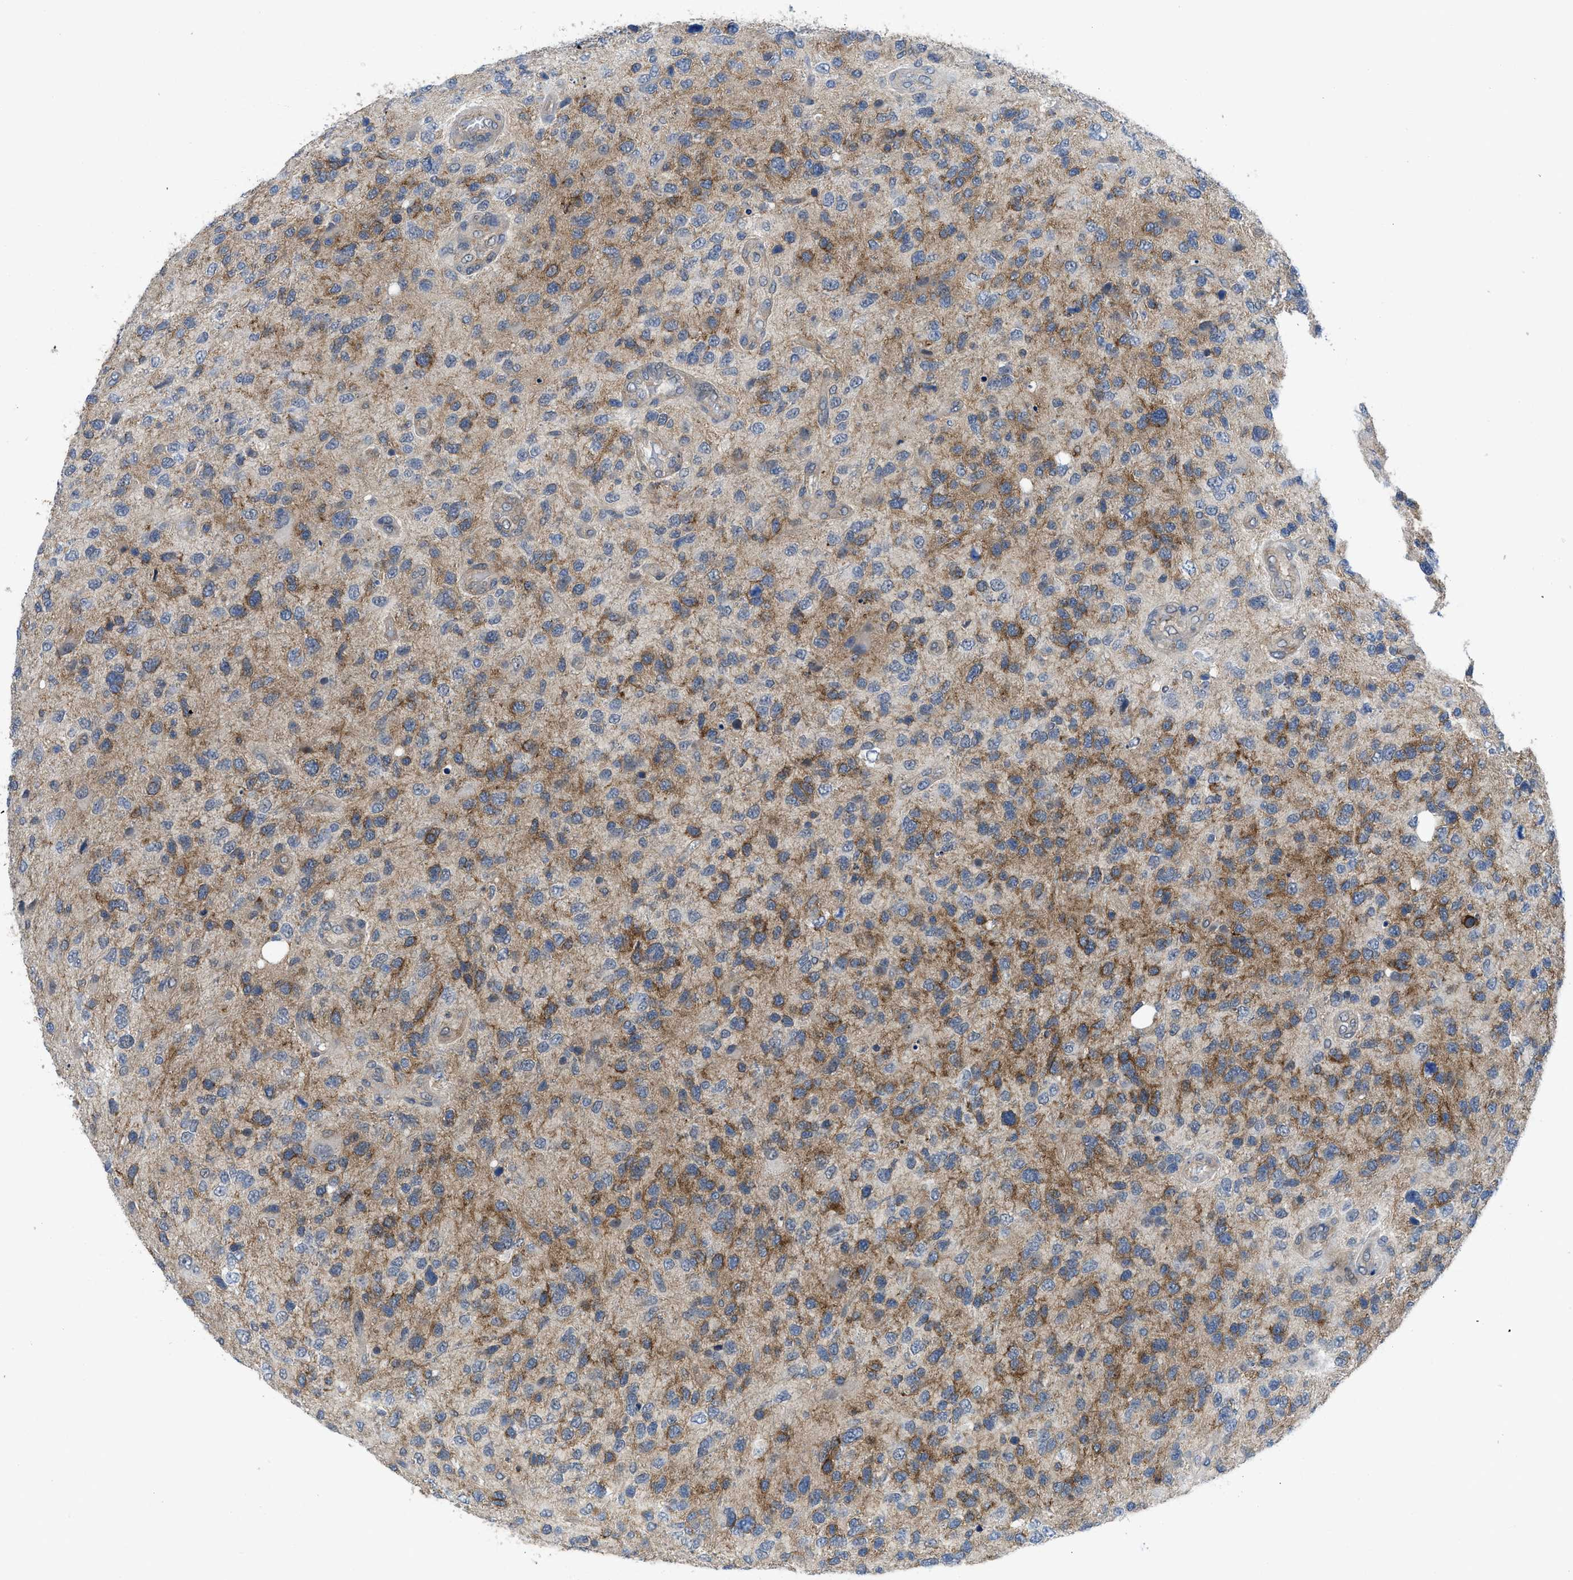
{"staining": {"intensity": "moderate", "quantity": "25%-75%", "location": "cytoplasmic/membranous"}, "tissue": "glioma", "cell_type": "Tumor cells", "image_type": "cancer", "snomed": [{"axis": "morphology", "description": "Glioma, malignant, High grade"}, {"axis": "topography", "description": "Brain"}], "caption": "Immunohistochemistry (IHC) micrograph of neoplastic tissue: malignant glioma (high-grade) stained using immunohistochemistry reveals medium levels of moderate protein expression localized specifically in the cytoplasmic/membranous of tumor cells, appearing as a cytoplasmic/membranous brown color.", "gene": "PANX1", "patient": {"sex": "female", "age": 58}}